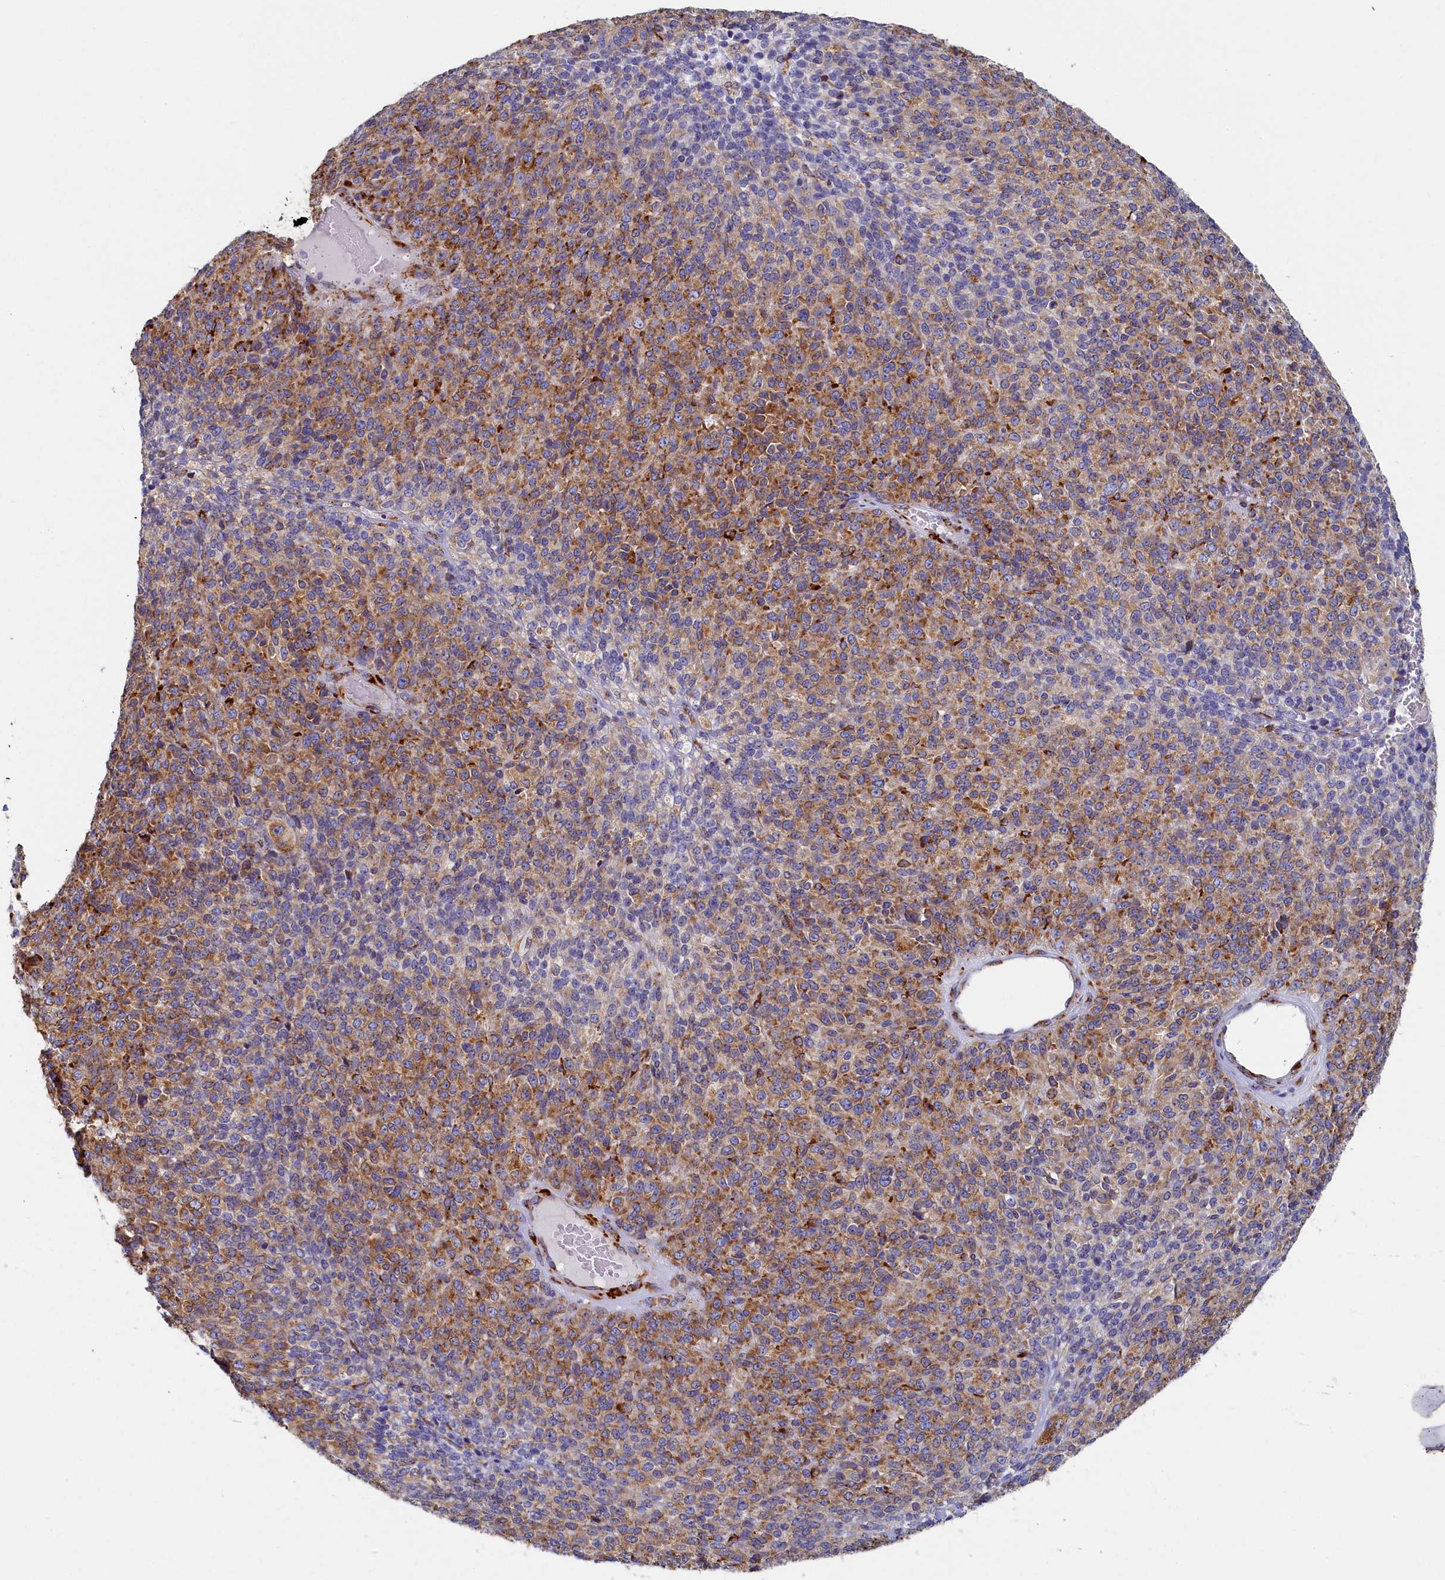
{"staining": {"intensity": "moderate", "quantity": ">75%", "location": "cytoplasmic/membranous"}, "tissue": "melanoma", "cell_type": "Tumor cells", "image_type": "cancer", "snomed": [{"axis": "morphology", "description": "Malignant melanoma, Metastatic site"}, {"axis": "topography", "description": "Brain"}], "caption": "Melanoma tissue demonstrates moderate cytoplasmic/membranous expression in approximately >75% of tumor cells, visualized by immunohistochemistry. (DAB (3,3'-diaminobenzidine) = brown stain, brightfield microscopy at high magnification).", "gene": "TMEM18", "patient": {"sex": "female", "age": 56}}